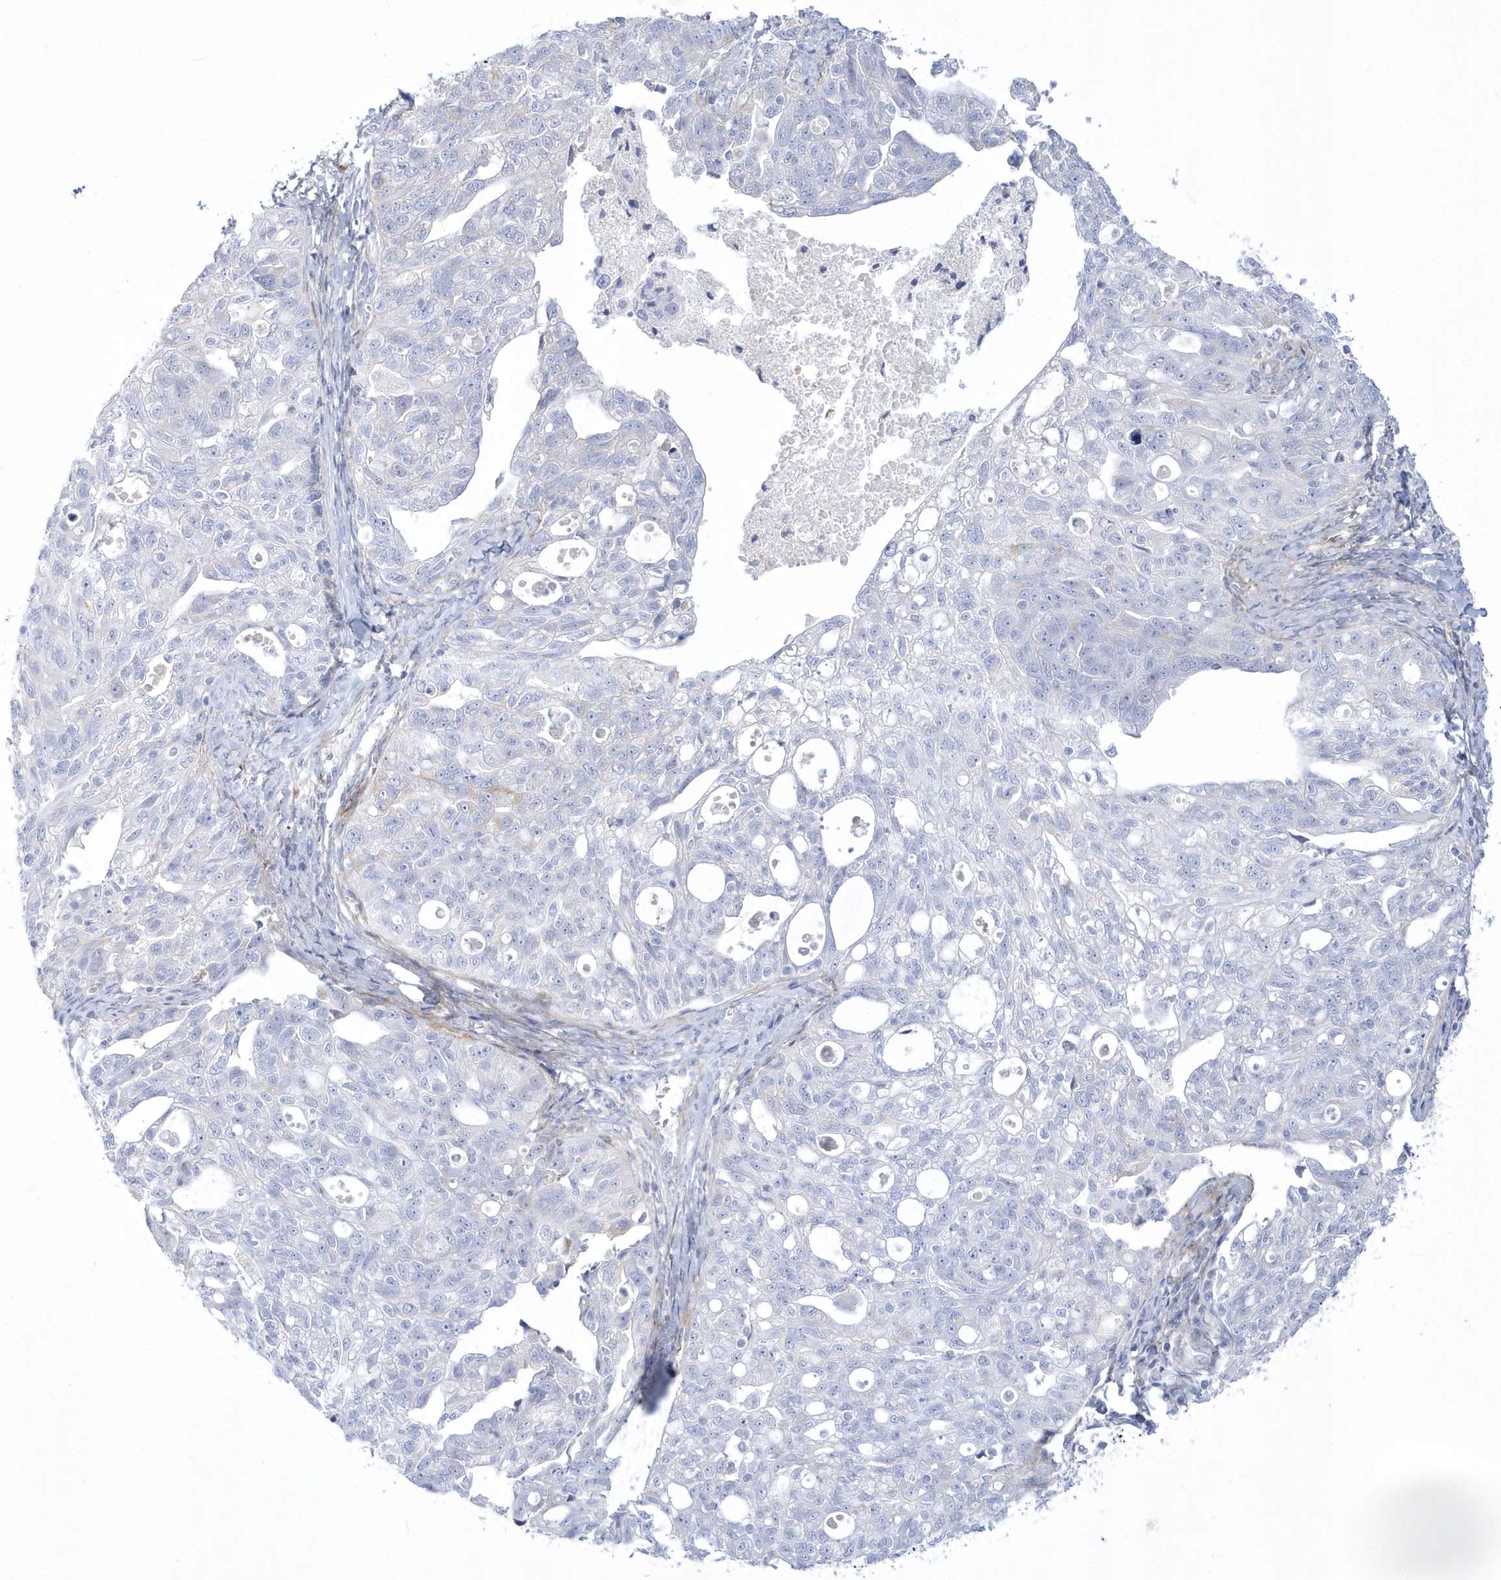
{"staining": {"intensity": "negative", "quantity": "none", "location": "none"}, "tissue": "ovarian cancer", "cell_type": "Tumor cells", "image_type": "cancer", "snomed": [{"axis": "morphology", "description": "Carcinoma, NOS"}, {"axis": "morphology", "description": "Cystadenocarcinoma, serous, NOS"}, {"axis": "topography", "description": "Ovary"}], "caption": "Immunohistochemistry (IHC) of human ovarian cancer (serous cystadenocarcinoma) shows no positivity in tumor cells.", "gene": "WDR27", "patient": {"sex": "female", "age": 69}}